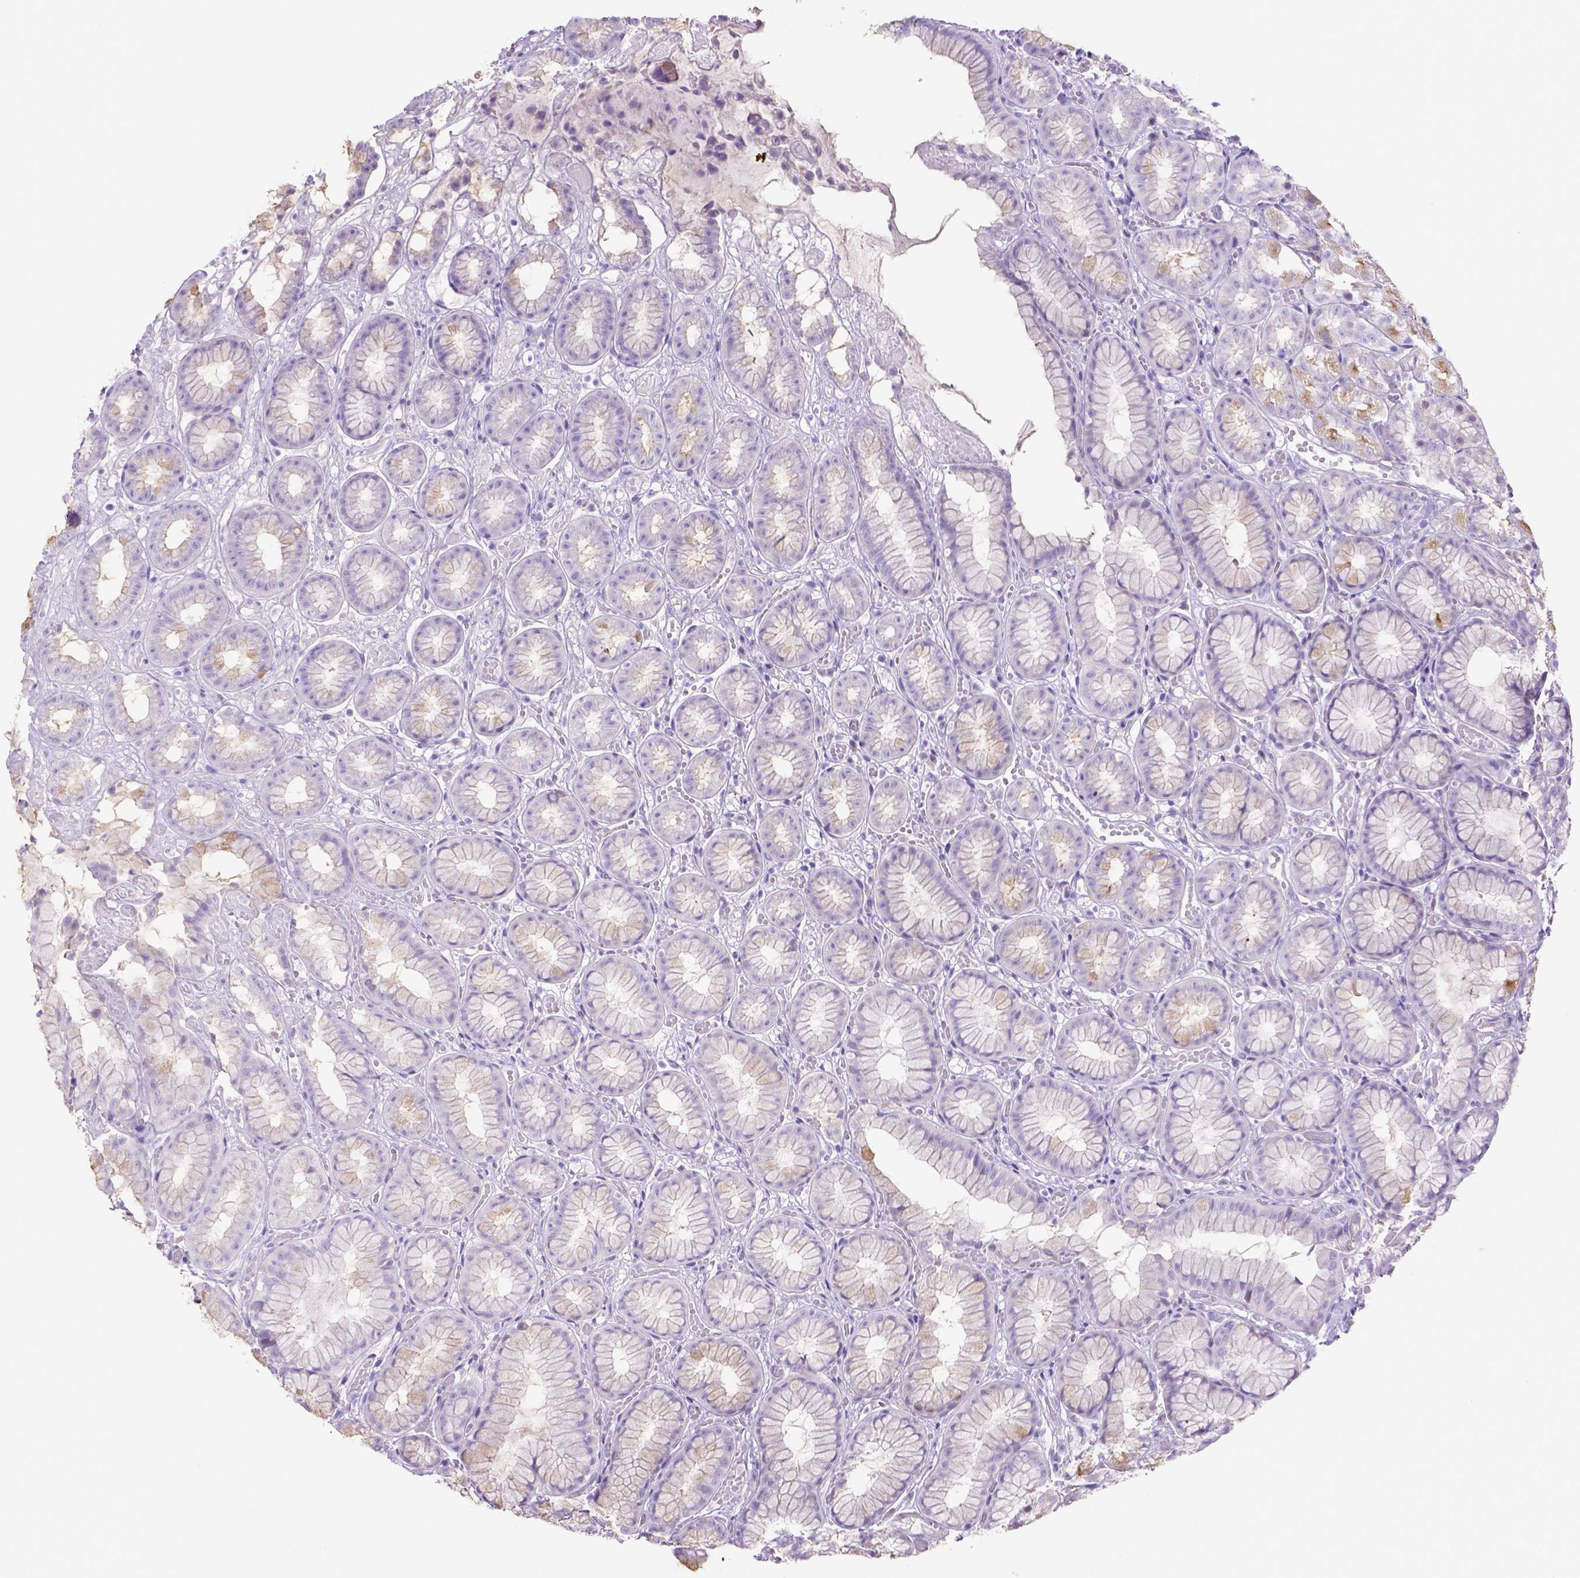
{"staining": {"intensity": "weak", "quantity": "<25%", "location": "cytoplasmic/membranous"}, "tissue": "stomach", "cell_type": "Glandular cells", "image_type": "normal", "snomed": [{"axis": "morphology", "description": "Normal tissue, NOS"}, {"axis": "topography", "description": "Stomach"}], "caption": "Human stomach stained for a protein using IHC shows no expression in glandular cells.", "gene": "SIRPD", "patient": {"sex": "male", "age": 70}}